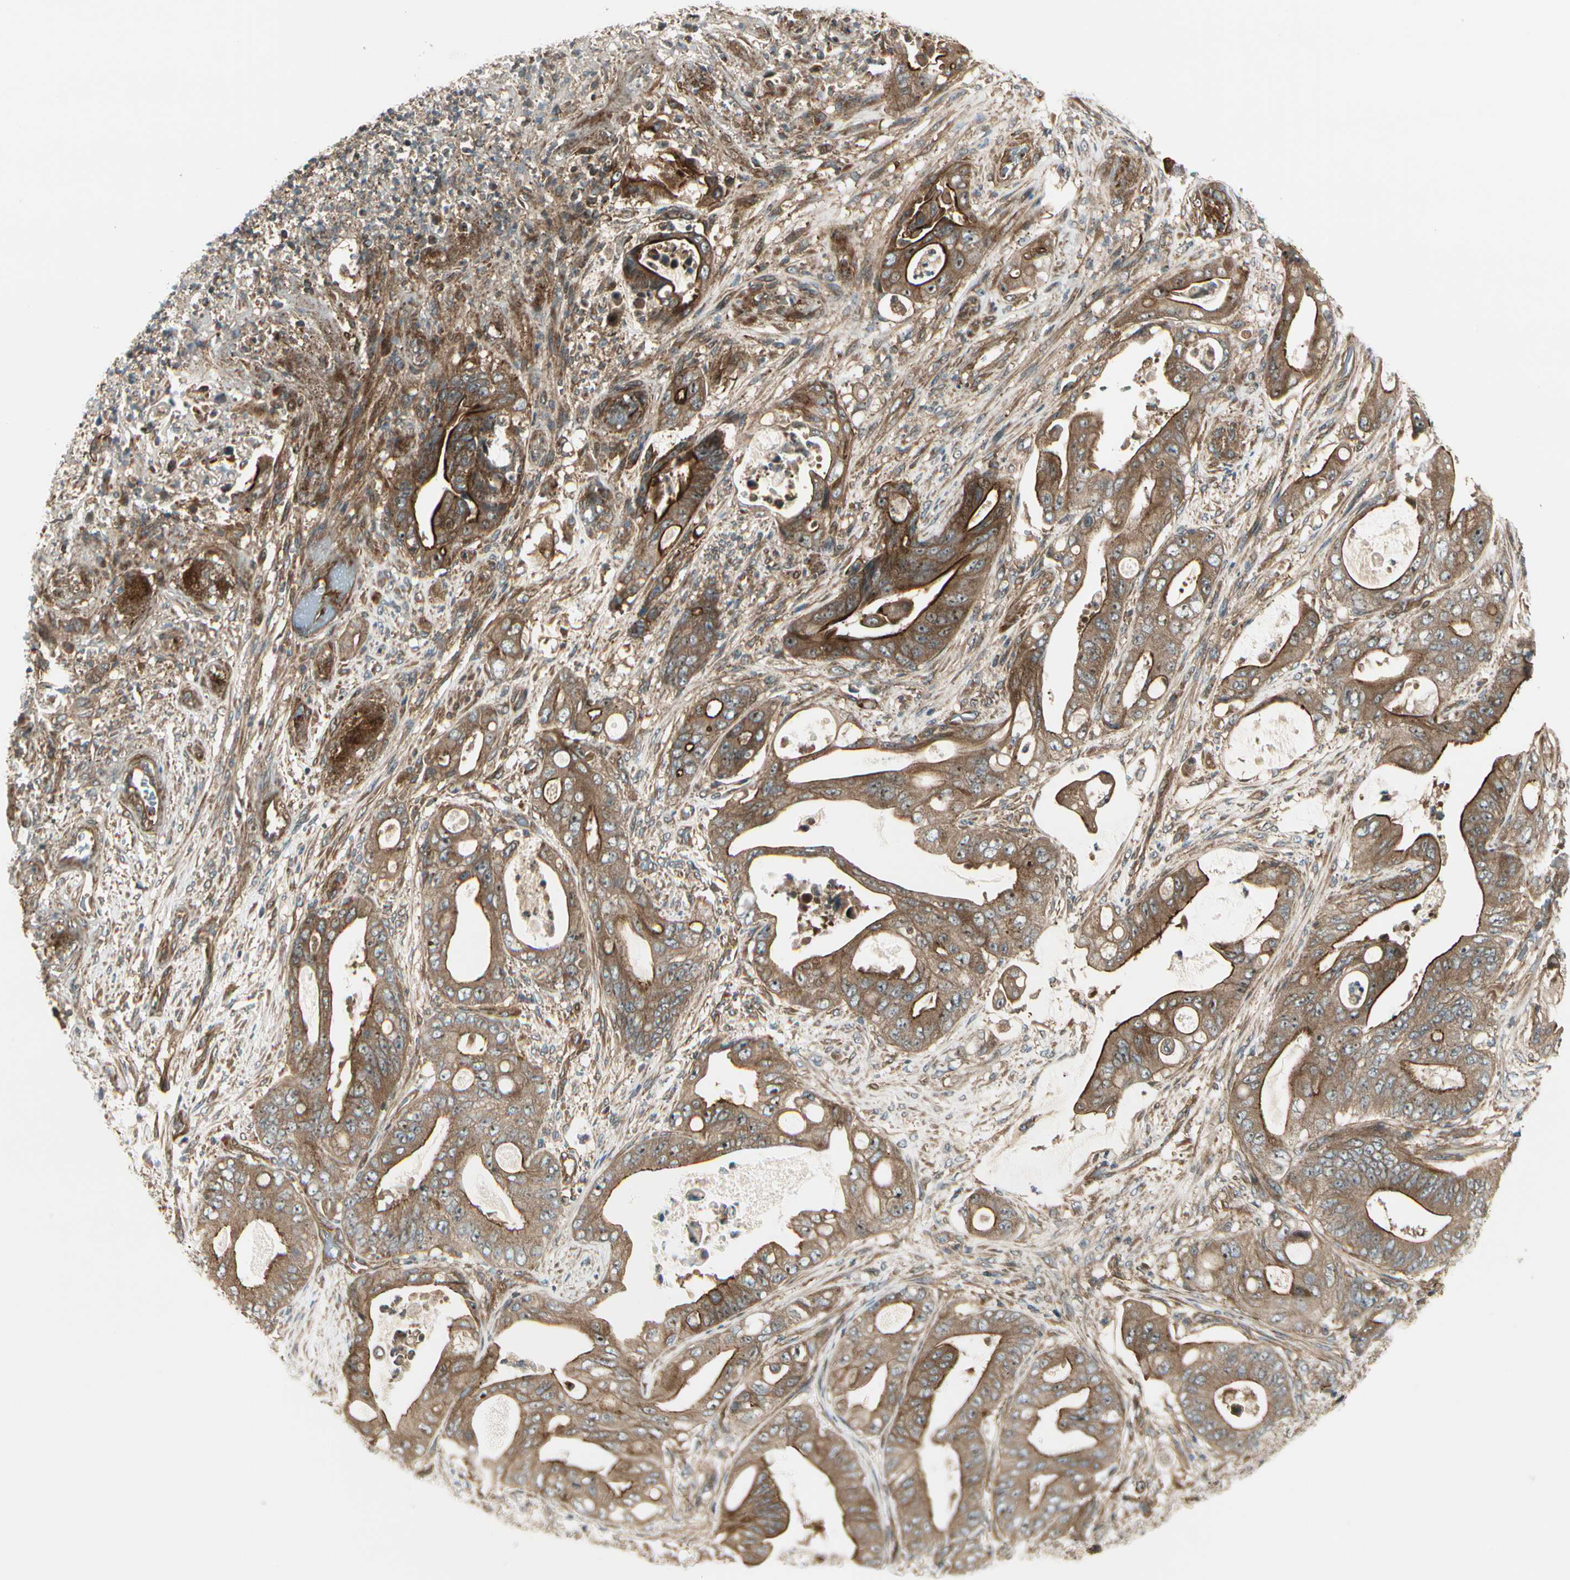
{"staining": {"intensity": "strong", "quantity": ">75%", "location": "cytoplasmic/membranous"}, "tissue": "stomach cancer", "cell_type": "Tumor cells", "image_type": "cancer", "snomed": [{"axis": "morphology", "description": "Adenocarcinoma, NOS"}, {"axis": "topography", "description": "Stomach"}], "caption": "The photomicrograph exhibits immunohistochemical staining of adenocarcinoma (stomach). There is strong cytoplasmic/membranous staining is appreciated in approximately >75% of tumor cells. (IHC, brightfield microscopy, high magnification).", "gene": "FKBP15", "patient": {"sex": "female", "age": 73}}